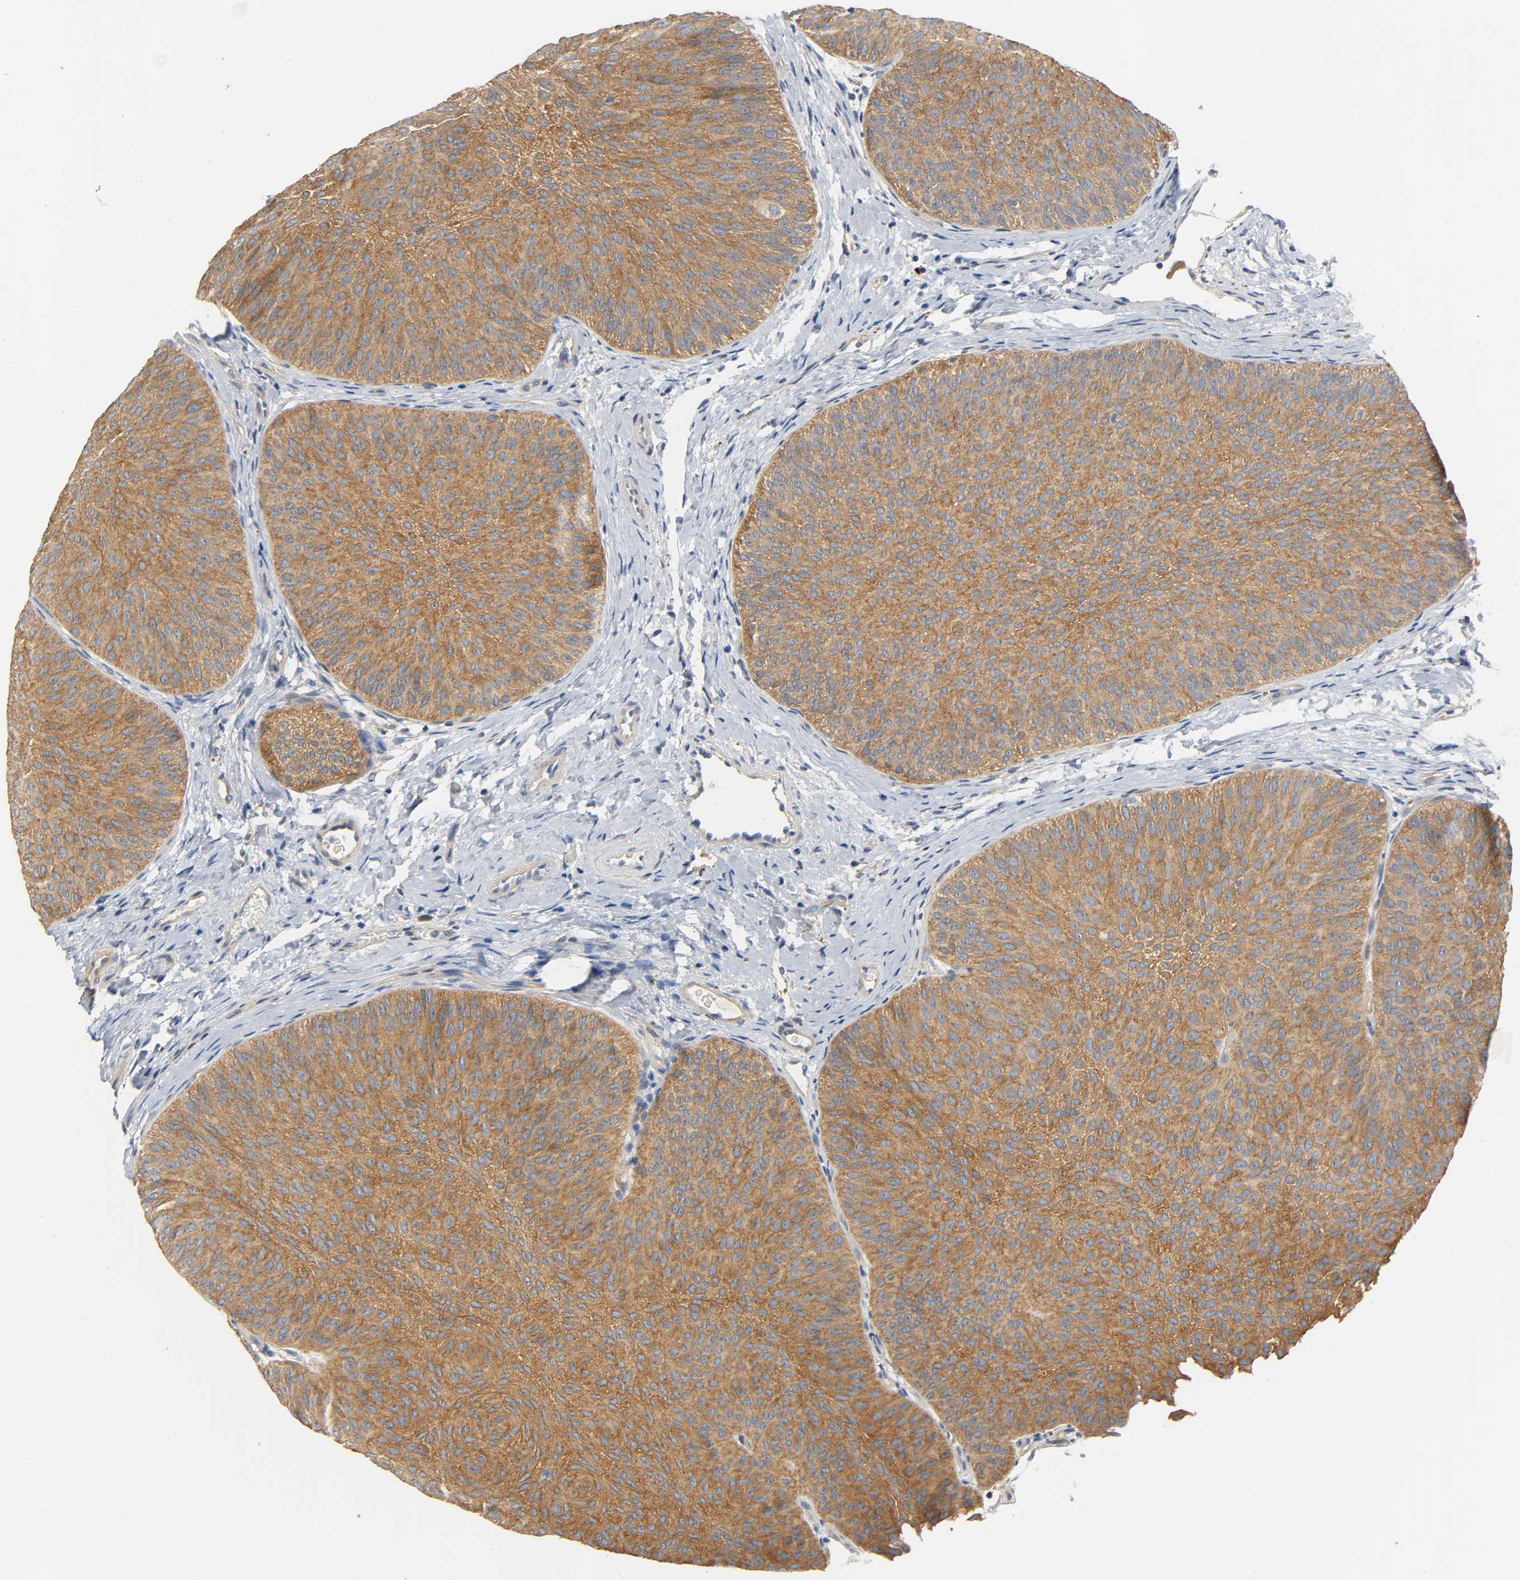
{"staining": {"intensity": "strong", "quantity": ">75%", "location": "cytoplasmic/membranous"}, "tissue": "urothelial cancer", "cell_type": "Tumor cells", "image_type": "cancer", "snomed": [{"axis": "morphology", "description": "Urothelial carcinoma, Low grade"}, {"axis": "topography", "description": "Urinary bladder"}], "caption": "Human urothelial cancer stained with a protein marker exhibits strong staining in tumor cells.", "gene": "ARPC1A", "patient": {"sex": "female", "age": 60}}